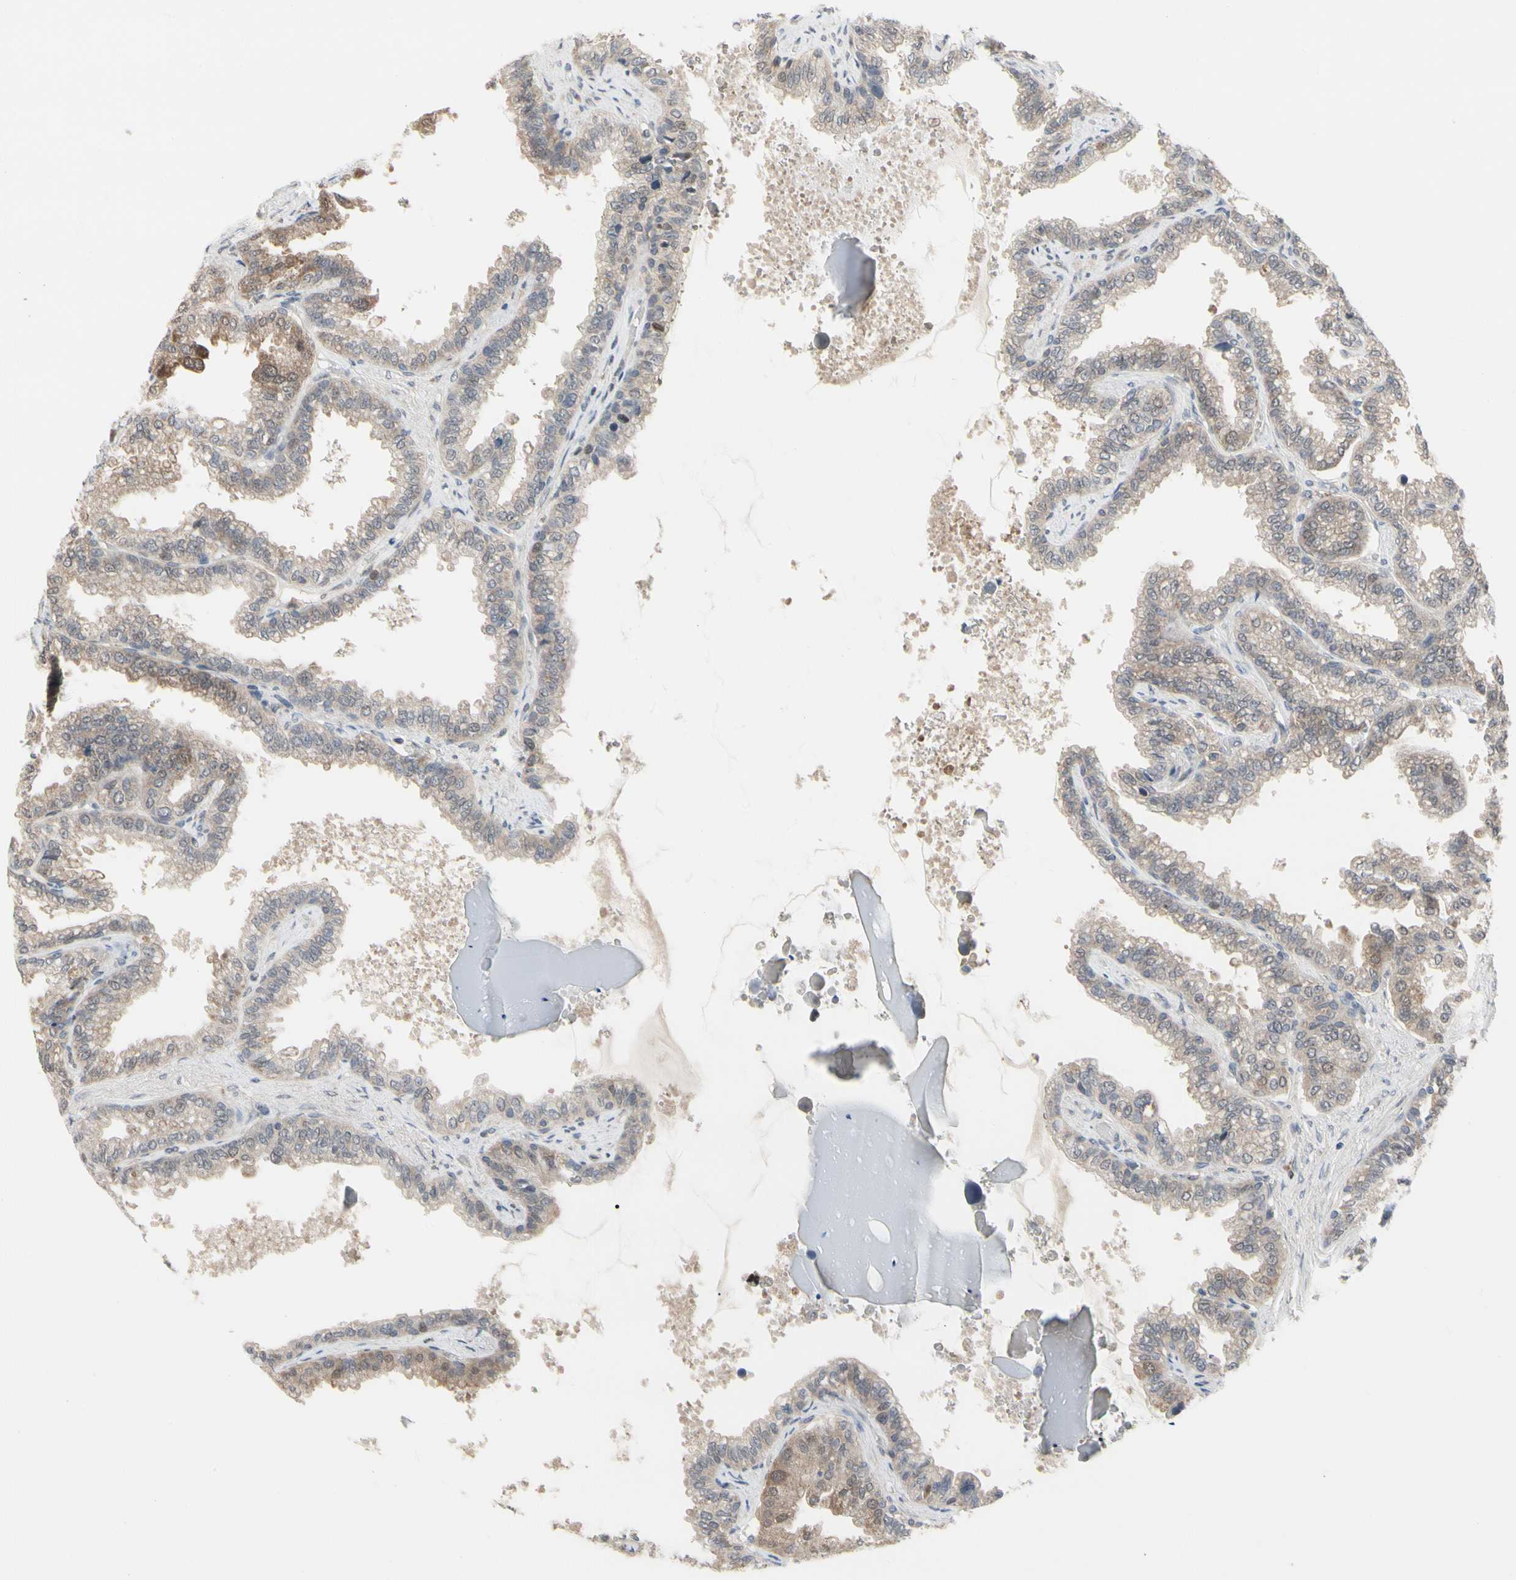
{"staining": {"intensity": "moderate", "quantity": ">75%", "location": "cytoplasmic/membranous"}, "tissue": "seminal vesicle", "cell_type": "Glandular cells", "image_type": "normal", "snomed": [{"axis": "morphology", "description": "Normal tissue, NOS"}, {"axis": "topography", "description": "Seminal veicle"}], "caption": "IHC (DAB) staining of unremarkable human seminal vesicle reveals moderate cytoplasmic/membranous protein staining in about >75% of glandular cells.", "gene": "CDK5", "patient": {"sex": "male", "age": 46}}